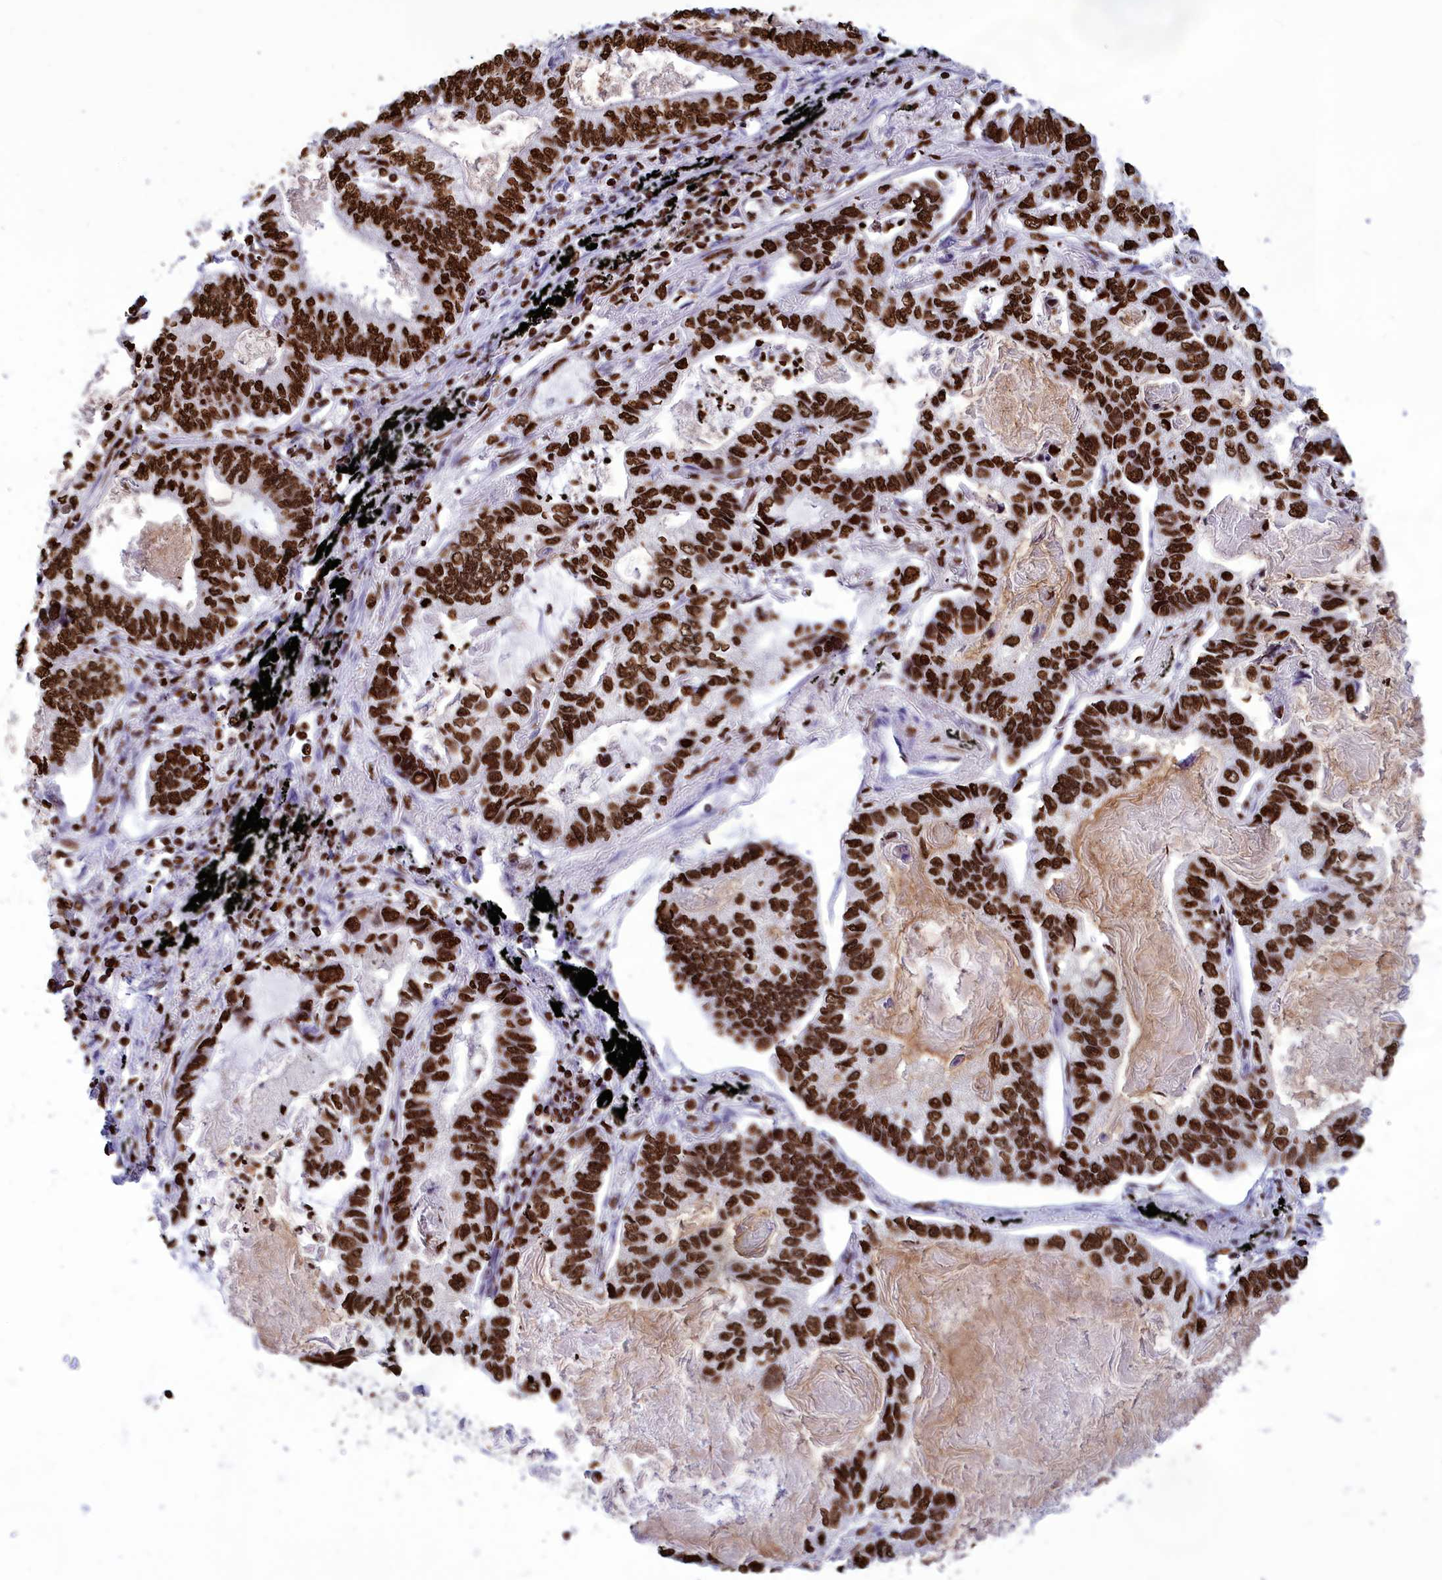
{"staining": {"intensity": "strong", "quantity": ">75%", "location": "nuclear"}, "tissue": "lung cancer", "cell_type": "Tumor cells", "image_type": "cancer", "snomed": [{"axis": "morphology", "description": "Adenocarcinoma, NOS"}, {"axis": "topography", "description": "Lung"}], "caption": "Immunohistochemistry (DAB) staining of lung adenocarcinoma exhibits strong nuclear protein positivity in about >75% of tumor cells.", "gene": "AKAP17A", "patient": {"sex": "male", "age": 67}}